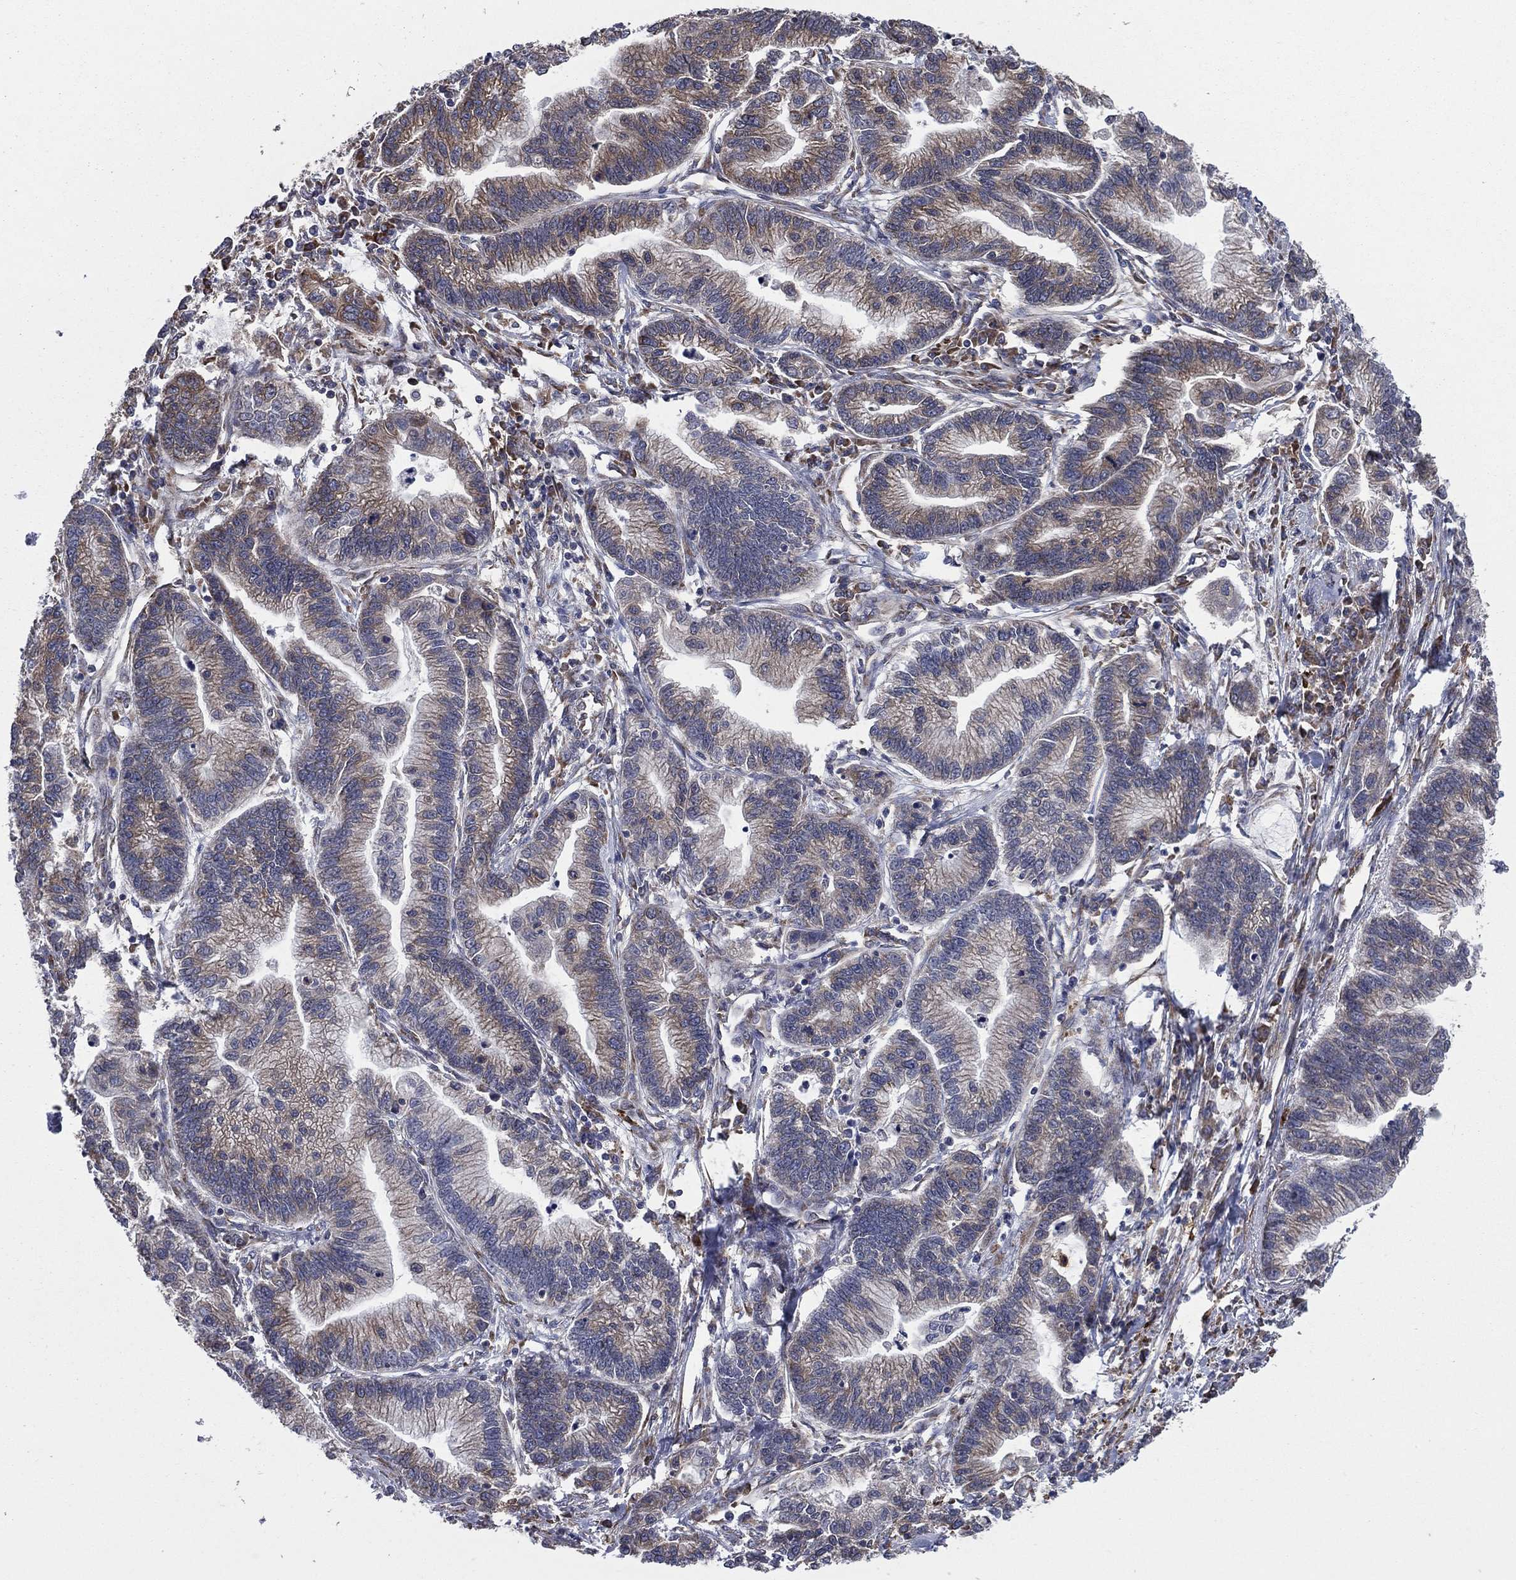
{"staining": {"intensity": "moderate", "quantity": "<25%", "location": "cytoplasmic/membranous"}, "tissue": "stomach cancer", "cell_type": "Tumor cells", "image_type": "cancer", "snomed": [{"axis": "morphology", "description": "Adenocarcinoma, NOS"}, {"axis": "topography", "description": "Stomach"}], "caption": "Immunohistochemical staining of human stomach cancer shows low levels of moderate cytoplasmic/membranous expression in approximately <25% of tumor cells. The protein is stained brown, and the nuclei are stained in blue (DAB (3,3'-diaminobenzidine) IHC with brightfield microscopy, high magnification).", "gene": "C2orf76", "patient": {"sex": "male", "age": 83}}